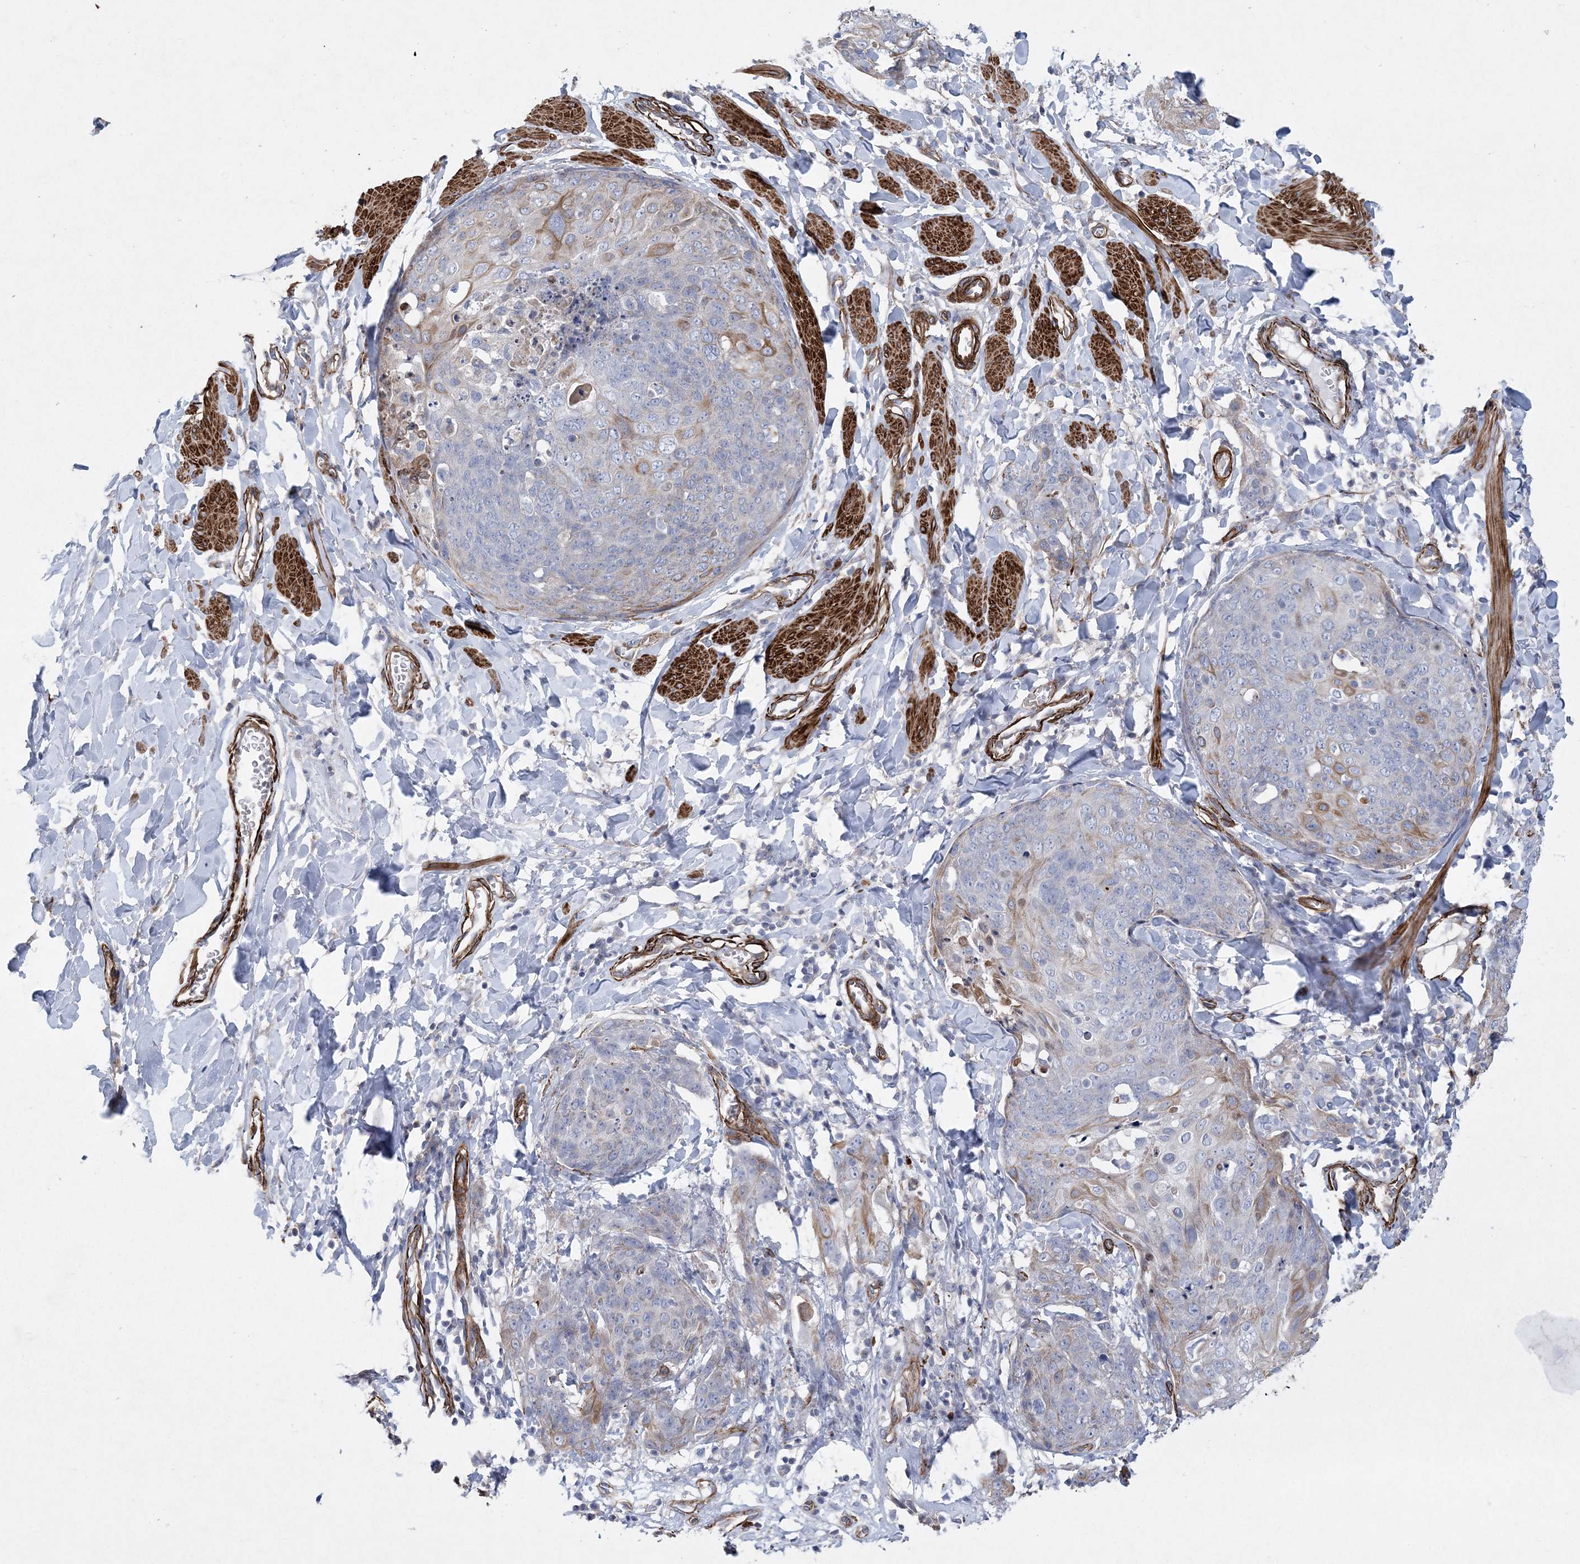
{"staining": {"intensity": "moderate", "quantity": "<25%", "location": "cytoplasmic/membranous"}, "tissue": "skin cancer", "cell_type": "Tumor cells", "image_type": "cancer", "snomed": [{"axis": "morphology", "description": "Squamous cell carcinoma, NOS"}, {"axis": "topography", "description": "Skin"}, {"axis": "topography", "description": "Vulva"}], "caption": "Tumor cells show moderate cytoplasmic/membranous expression in about <25% of cells in skin cancer (squamous cell carcinoma).", "gene": "ARSJ", "patient": {"sex": "female", "age": 85}}